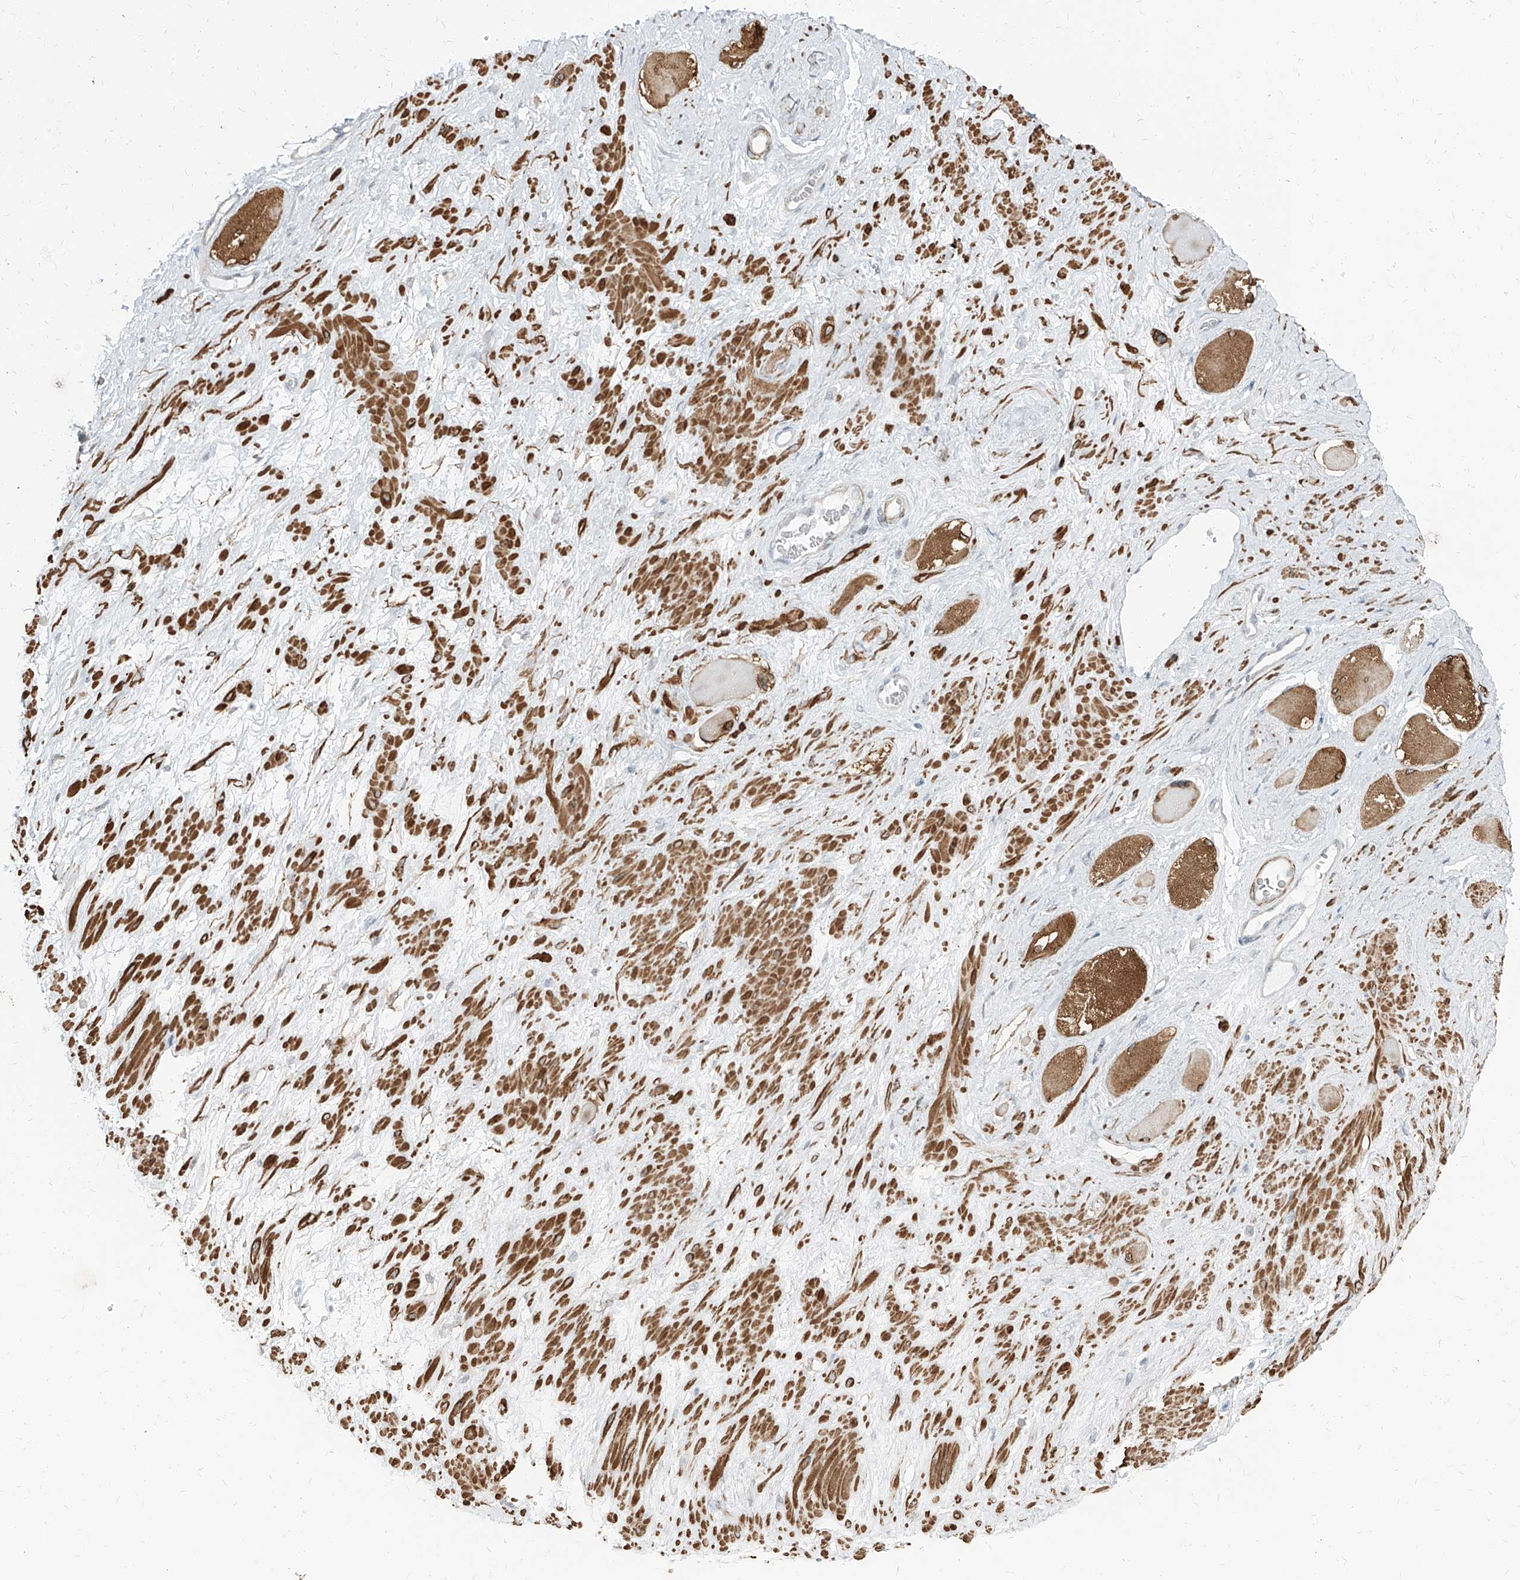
{"staining": {"intensity": "negative", "quantity": "none", "location": "none"}, "tissue": "adipose tissue", "cell_type": "Adipocytes", "image_type": "normal", "snomed": [{"axis": "morphology", "description": "Normal tissue, NOS"}, {"axis": "morphology", "description": "Adenocarcinoma, Low grade"}, {"axis": "topography", "description": "Prostate"}, {"axis": "topography", "description": "Peripheral nerve tissue"}], "caption": "Immunohistochemistry (IHC) of benign adipose tissue displays no expression in adipocytes. The staining is performed using DAB brown chromogen with nuclei counter-stained in using hematoxylin.", "gene": "TXLNB", "patient": {"sex": "male", "age": 63}}